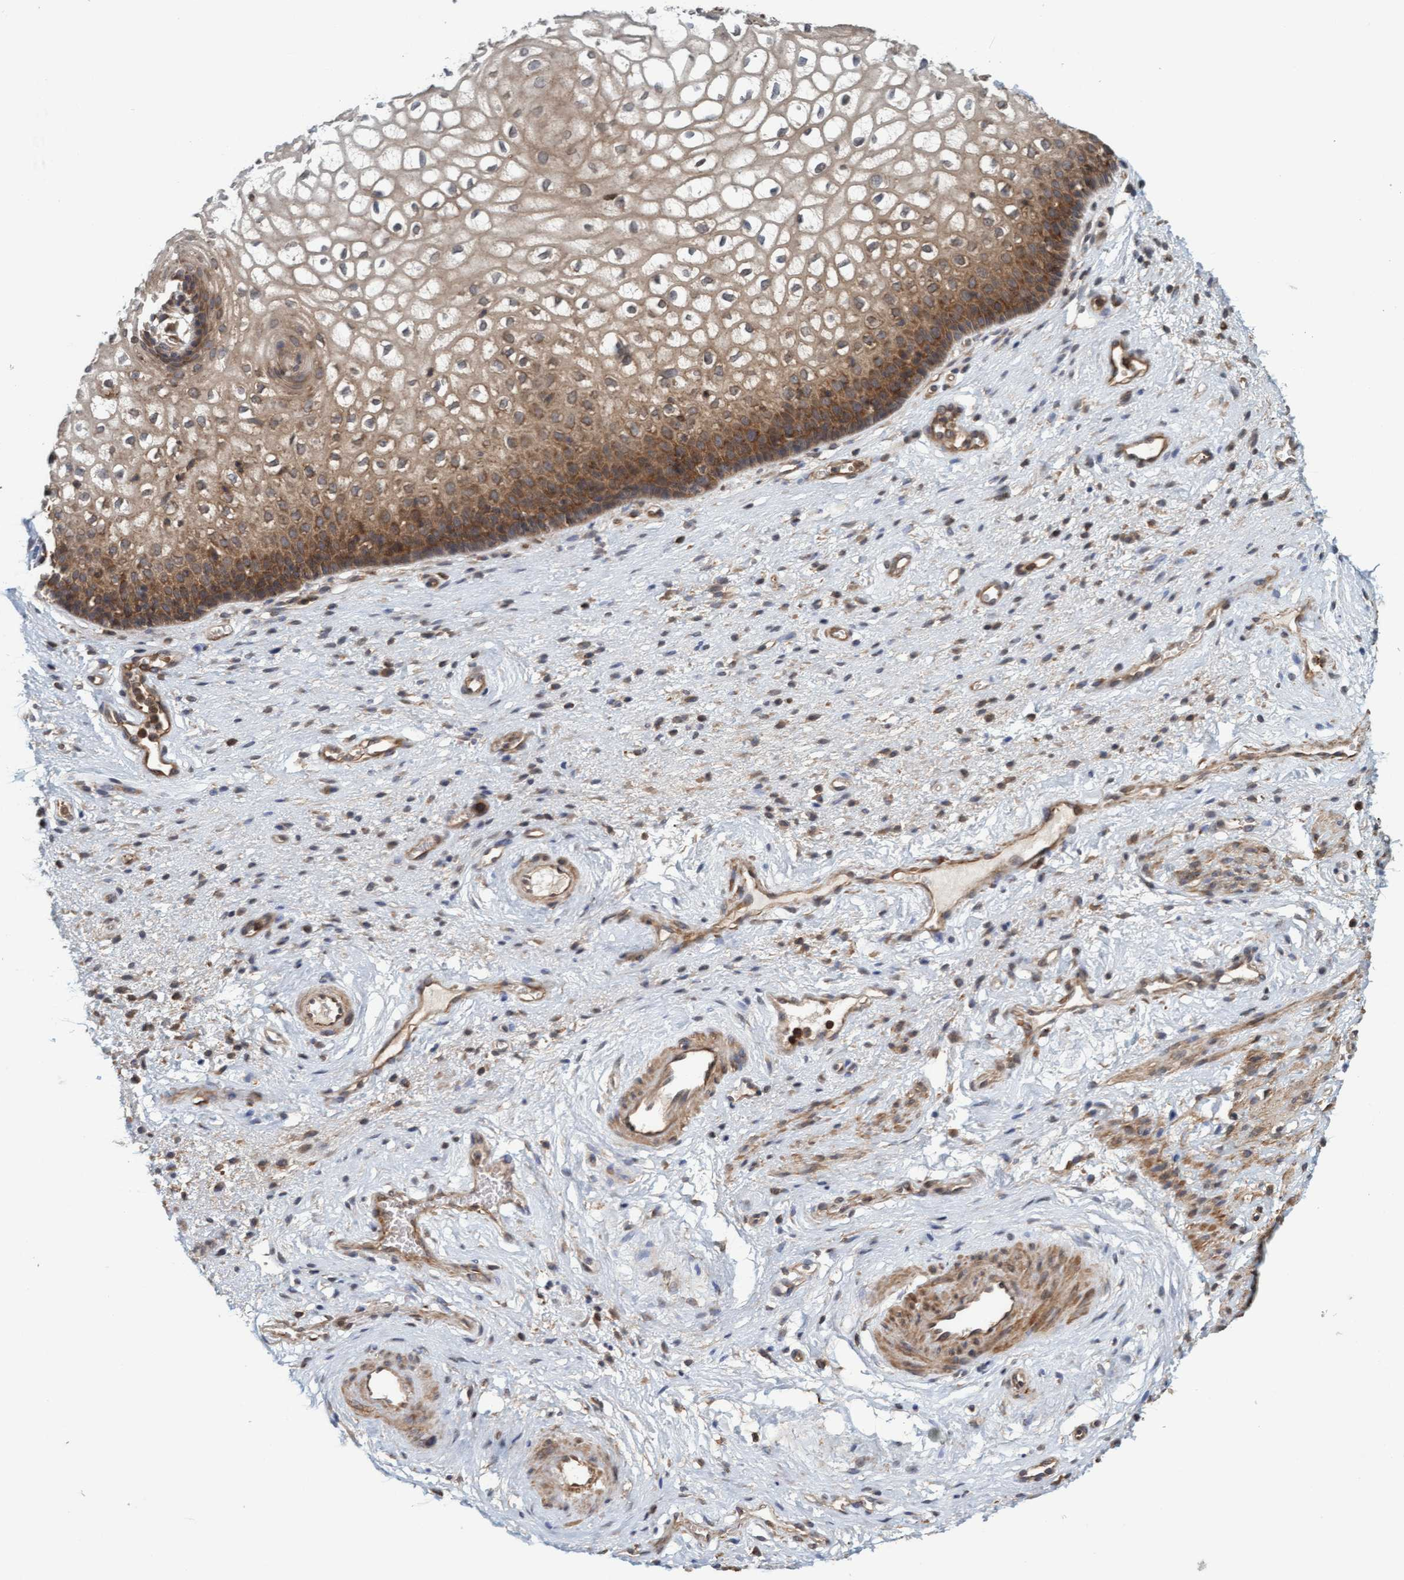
{"staining": {"intensity": "moderate", "quantity": ">75%", "location": "cytoplasmic/membranous"}, "tissue": "vagina", "cell_type": "Squamous epithelial cells", "image_type": "normal", "snomed": [{"axis": "morphology", "description": "Normal tissue, NOS"}, {"axis": "topography", "description": "Vagina"}], "caption": "A medium amount of moderate cytoplasmic/membranous staining is identified in approximately >75% of squamous epithelial cells in unremarkable vagina. Immunohistochemistry stains the protein in brown and the nuclei are stained blue.", "gene": "FXR2", "patient": {"sex": "female", "age": 34}}